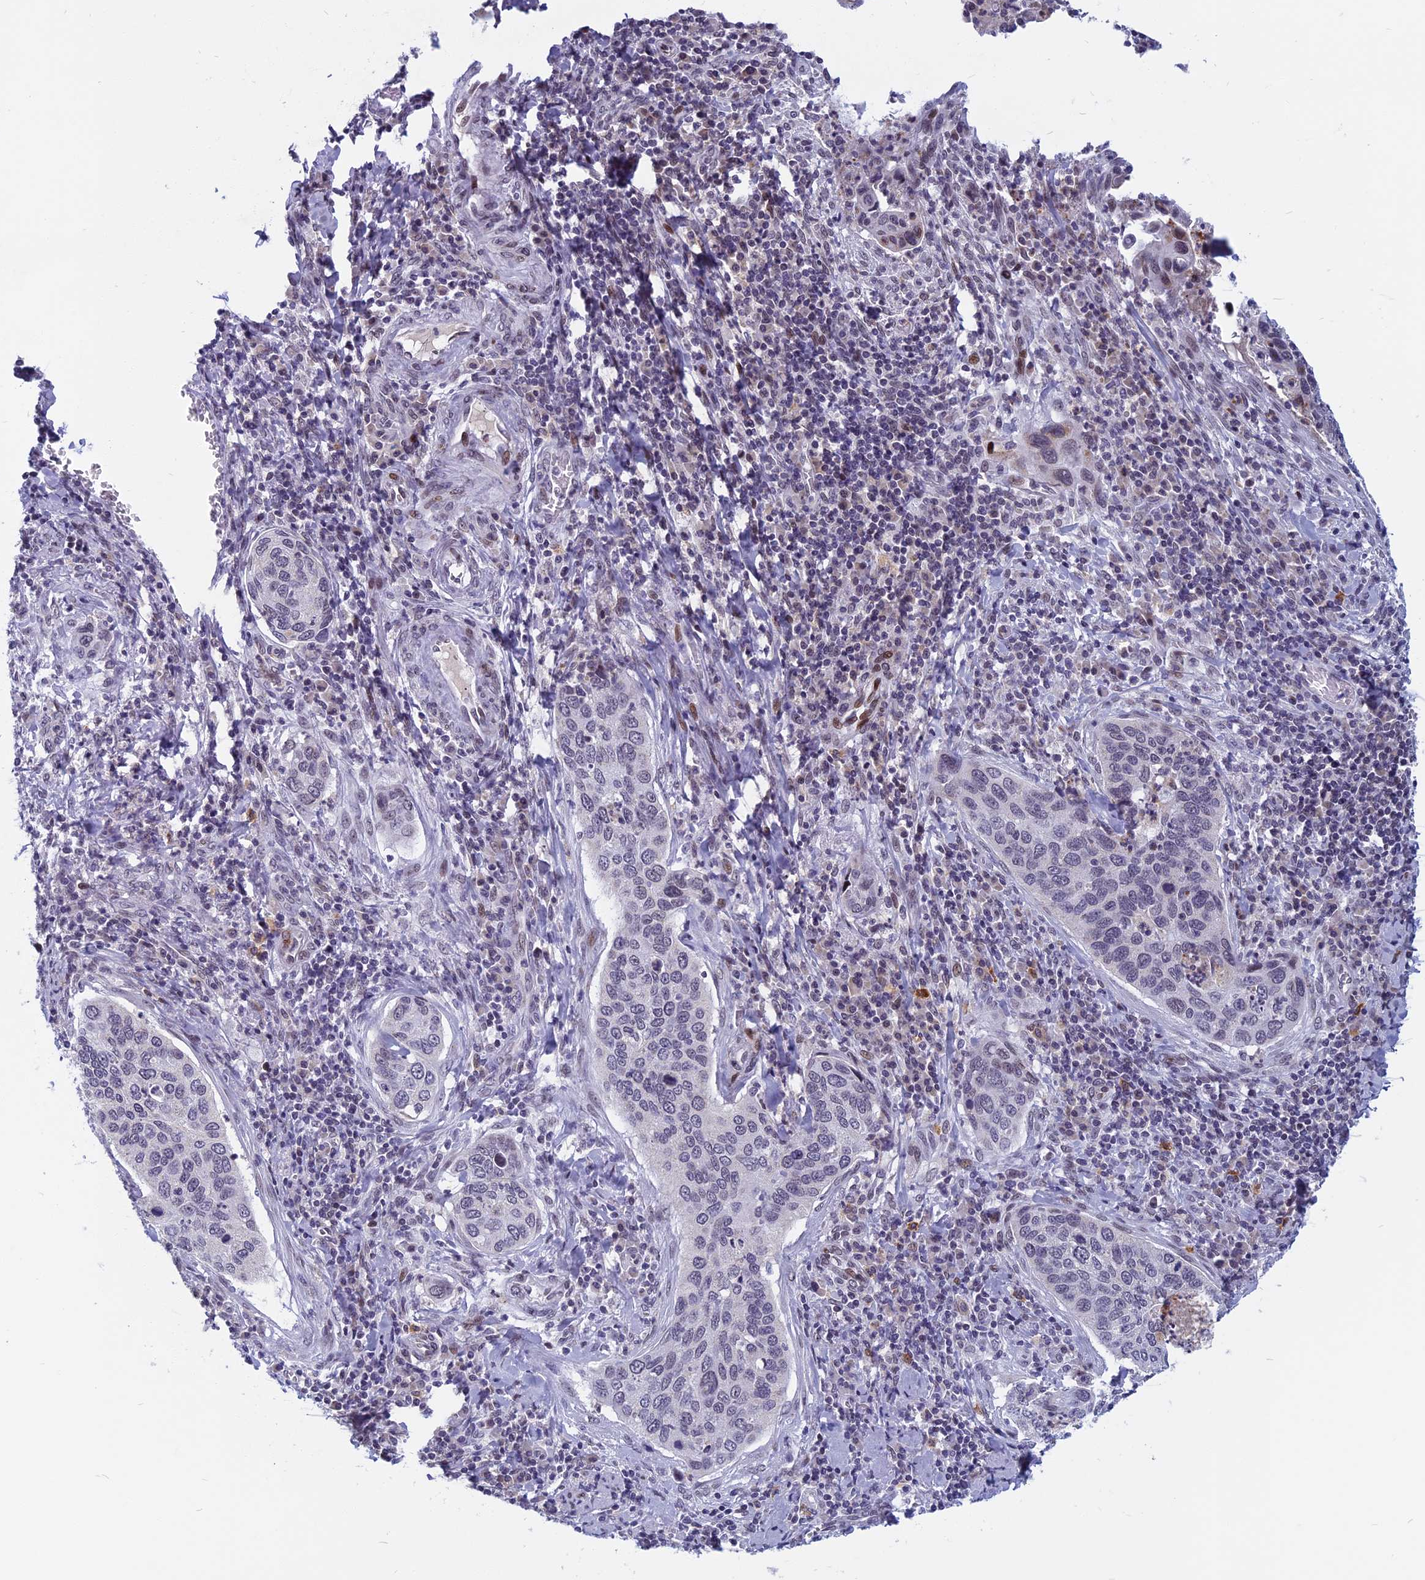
{"staining": {"intensity": "negative", "quantity": "none", "location": "none"}, "tissue": "cervical cancer", "cell_type": "Tumor cells", "image_type": "cancer", "snomed": [{"axis": "morphology", "description": "Squamous cell carcinoma, NOS"}, {"axis": "topography", "description": "Cervix"}], "caption": "This is an immunohistochemistry micrograph of human cervical squamous cell carcinoma. There is no expression in tumor cells.", "gene": "CDC7", "patient": {"sex": "female", "age": 53}}